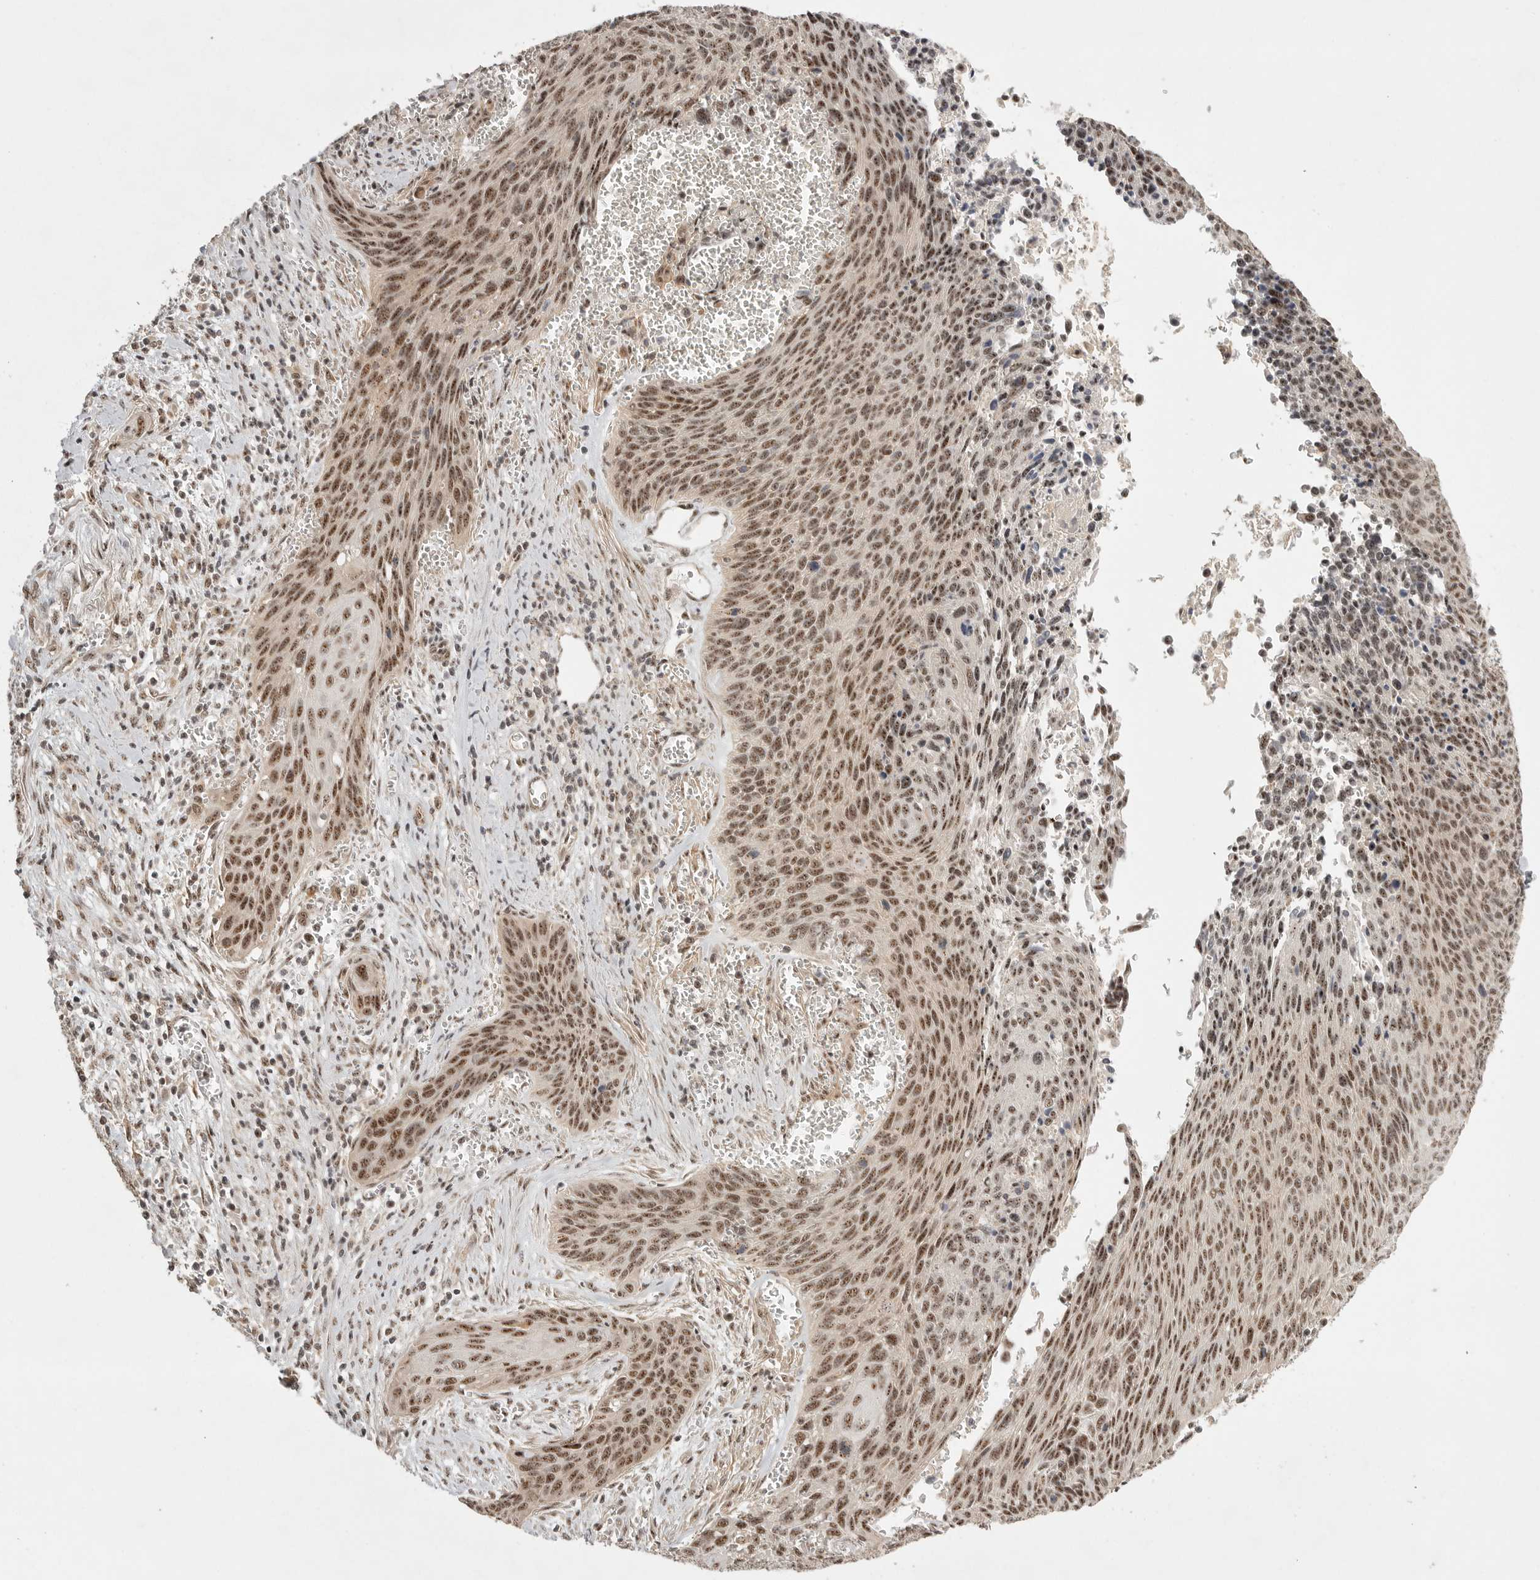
{"staining": {"intensity": "strong", "quantity": ">75%", "location": "nuclear"}, "tissue": "cervical cancer", "cell_type": "Tumor cells", "image_type": "cancer", "snomed": [{"axis": "morphology", "description": "Squamous cell carcinoma, NOS"}, {"axis": "topography", "description": "Cervix"}], "caption": "About >75% of tumor cells in cervical squamous cell carcinoma display strong nuclear protein expression as visualized by brown immunohistochemical staining.", "gene": "POMP", "patient": {"sex": "female", "age": 55}}